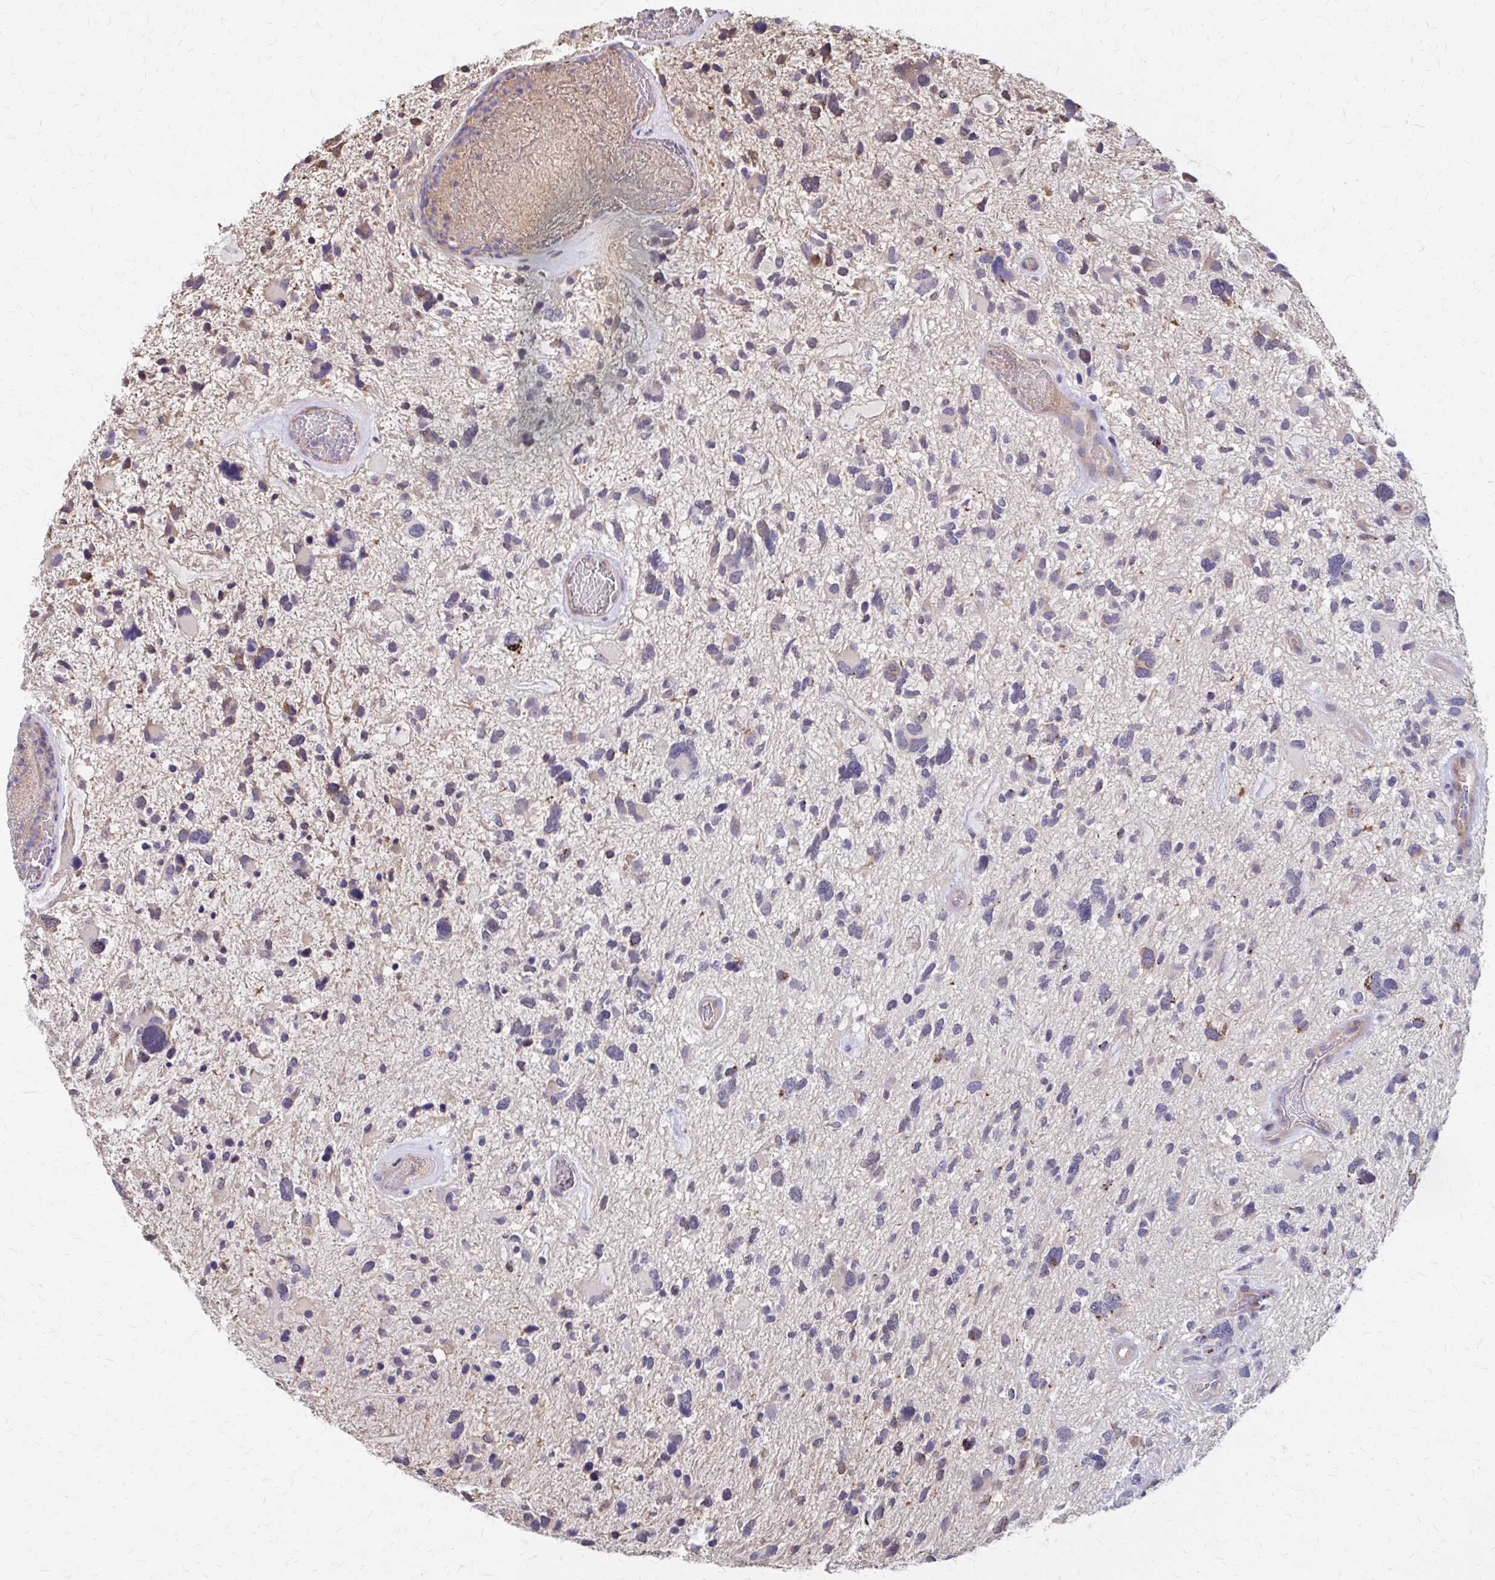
{"staining": {"intensity": "weak", "quantity": "<25%", "location": "cytoplasmic/membranous"}, "tissue": "glioma", "cell_type": "Tumor cells", "image_type": "cancer", "snomed": [{"axis": "morphology", "description": "Glioma, malignant, High grade"}, {"axis": "topography", "description": "Brain"}], "caption": "Tumor cells show no significant staining in malignant high-grade glioma.", "gene": "IFI44L", "patient": {"sex": "female", "age": 11}}